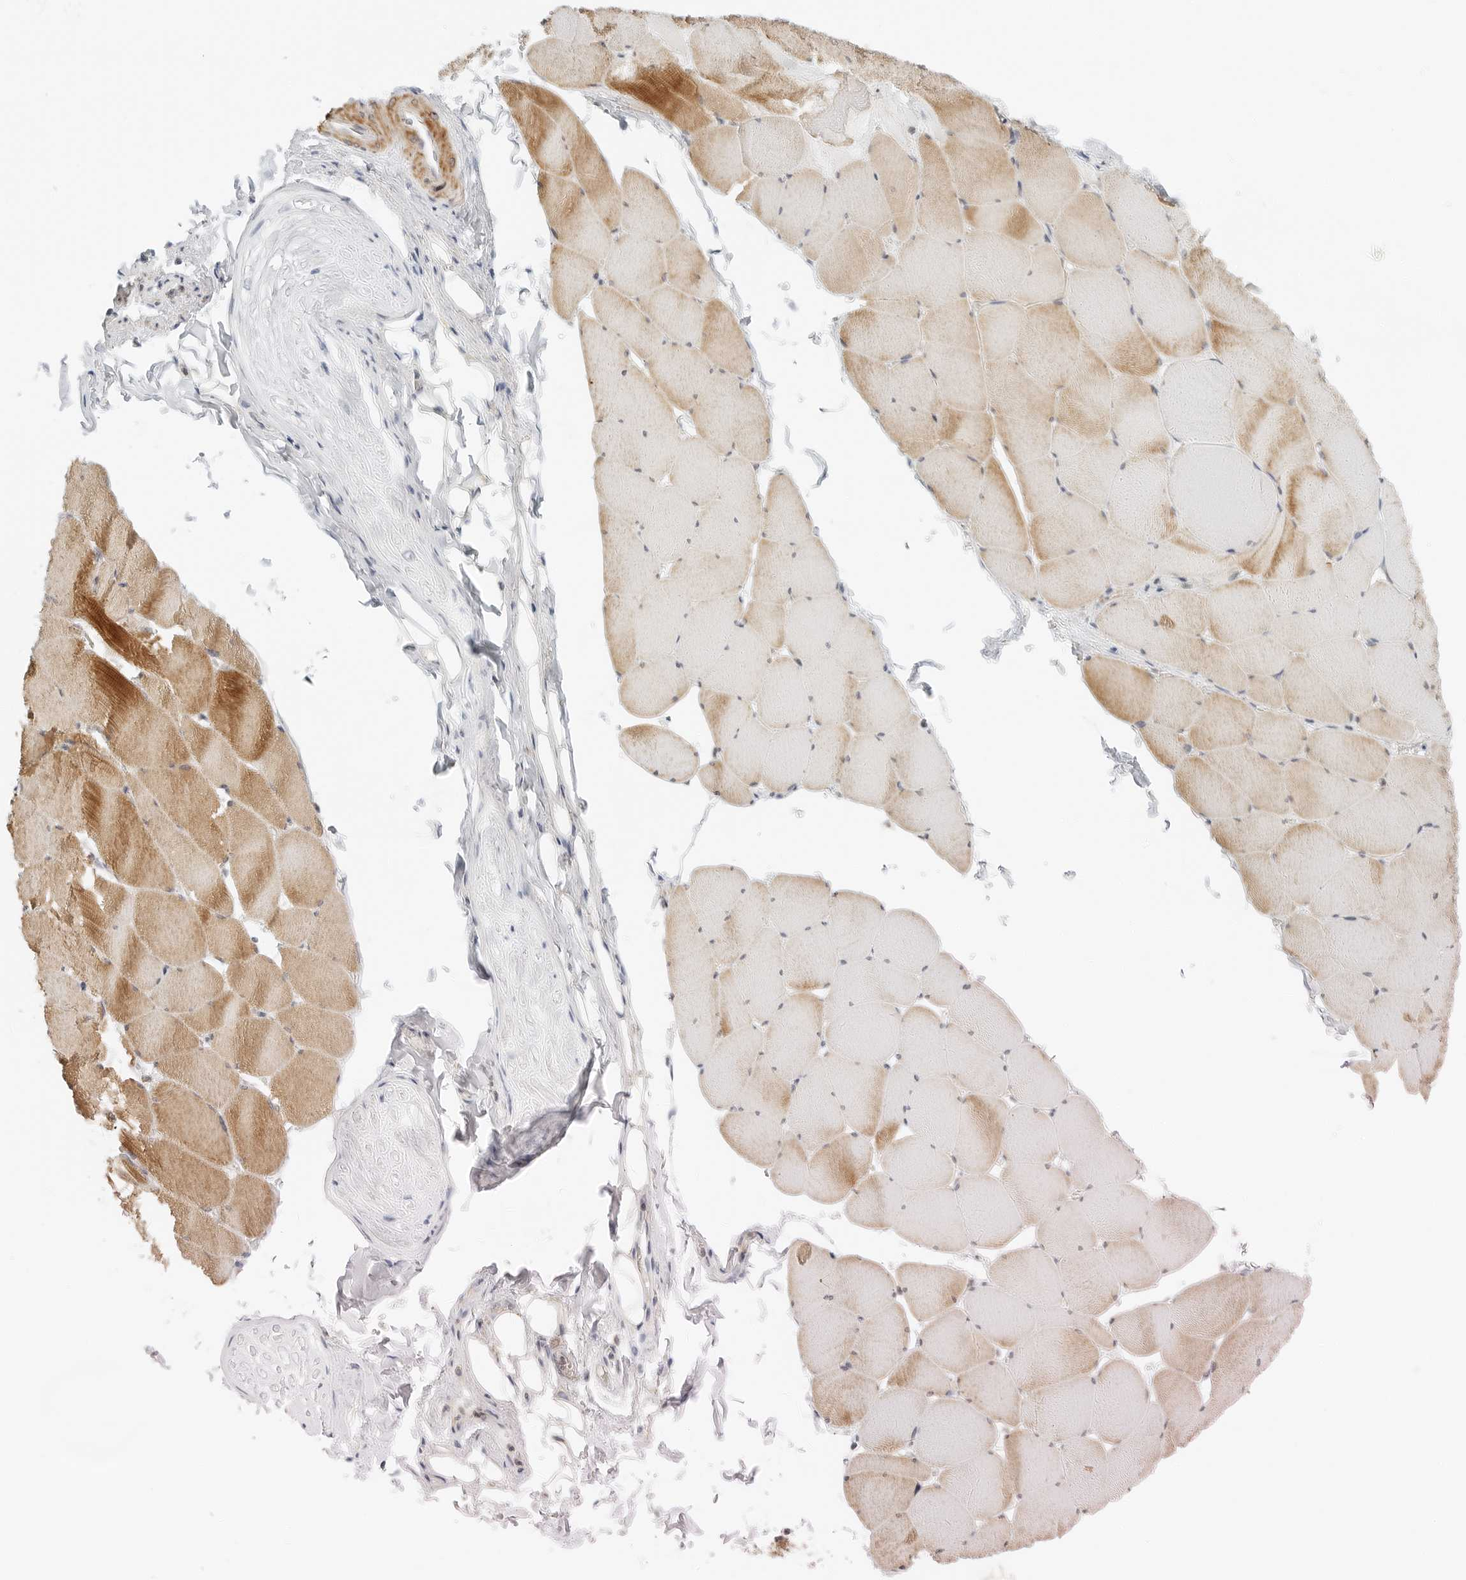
{"staining": {"intensity": "moderate", "quantity": "25%-75%", "location": "cytoplasmic/membranous"}, "tissue": "skeletal muscle", "cell_type": "Myocytes", "image_type": "normal", "snomed": [{"axis": "morphology", "description": "Normal tissue, NOS"}, {"axis": "topography", "description": "Skeletal muscle"}], "caption": "An immunohistochemistry photomicrograph of benign tissue is shown. Protein staining in brown highlights moderate cytoplasmic/membranous positivity in skeletal muscle within myocytes.", "gene": "IQCC", "patient": {"sex": "male", "age": 62}}